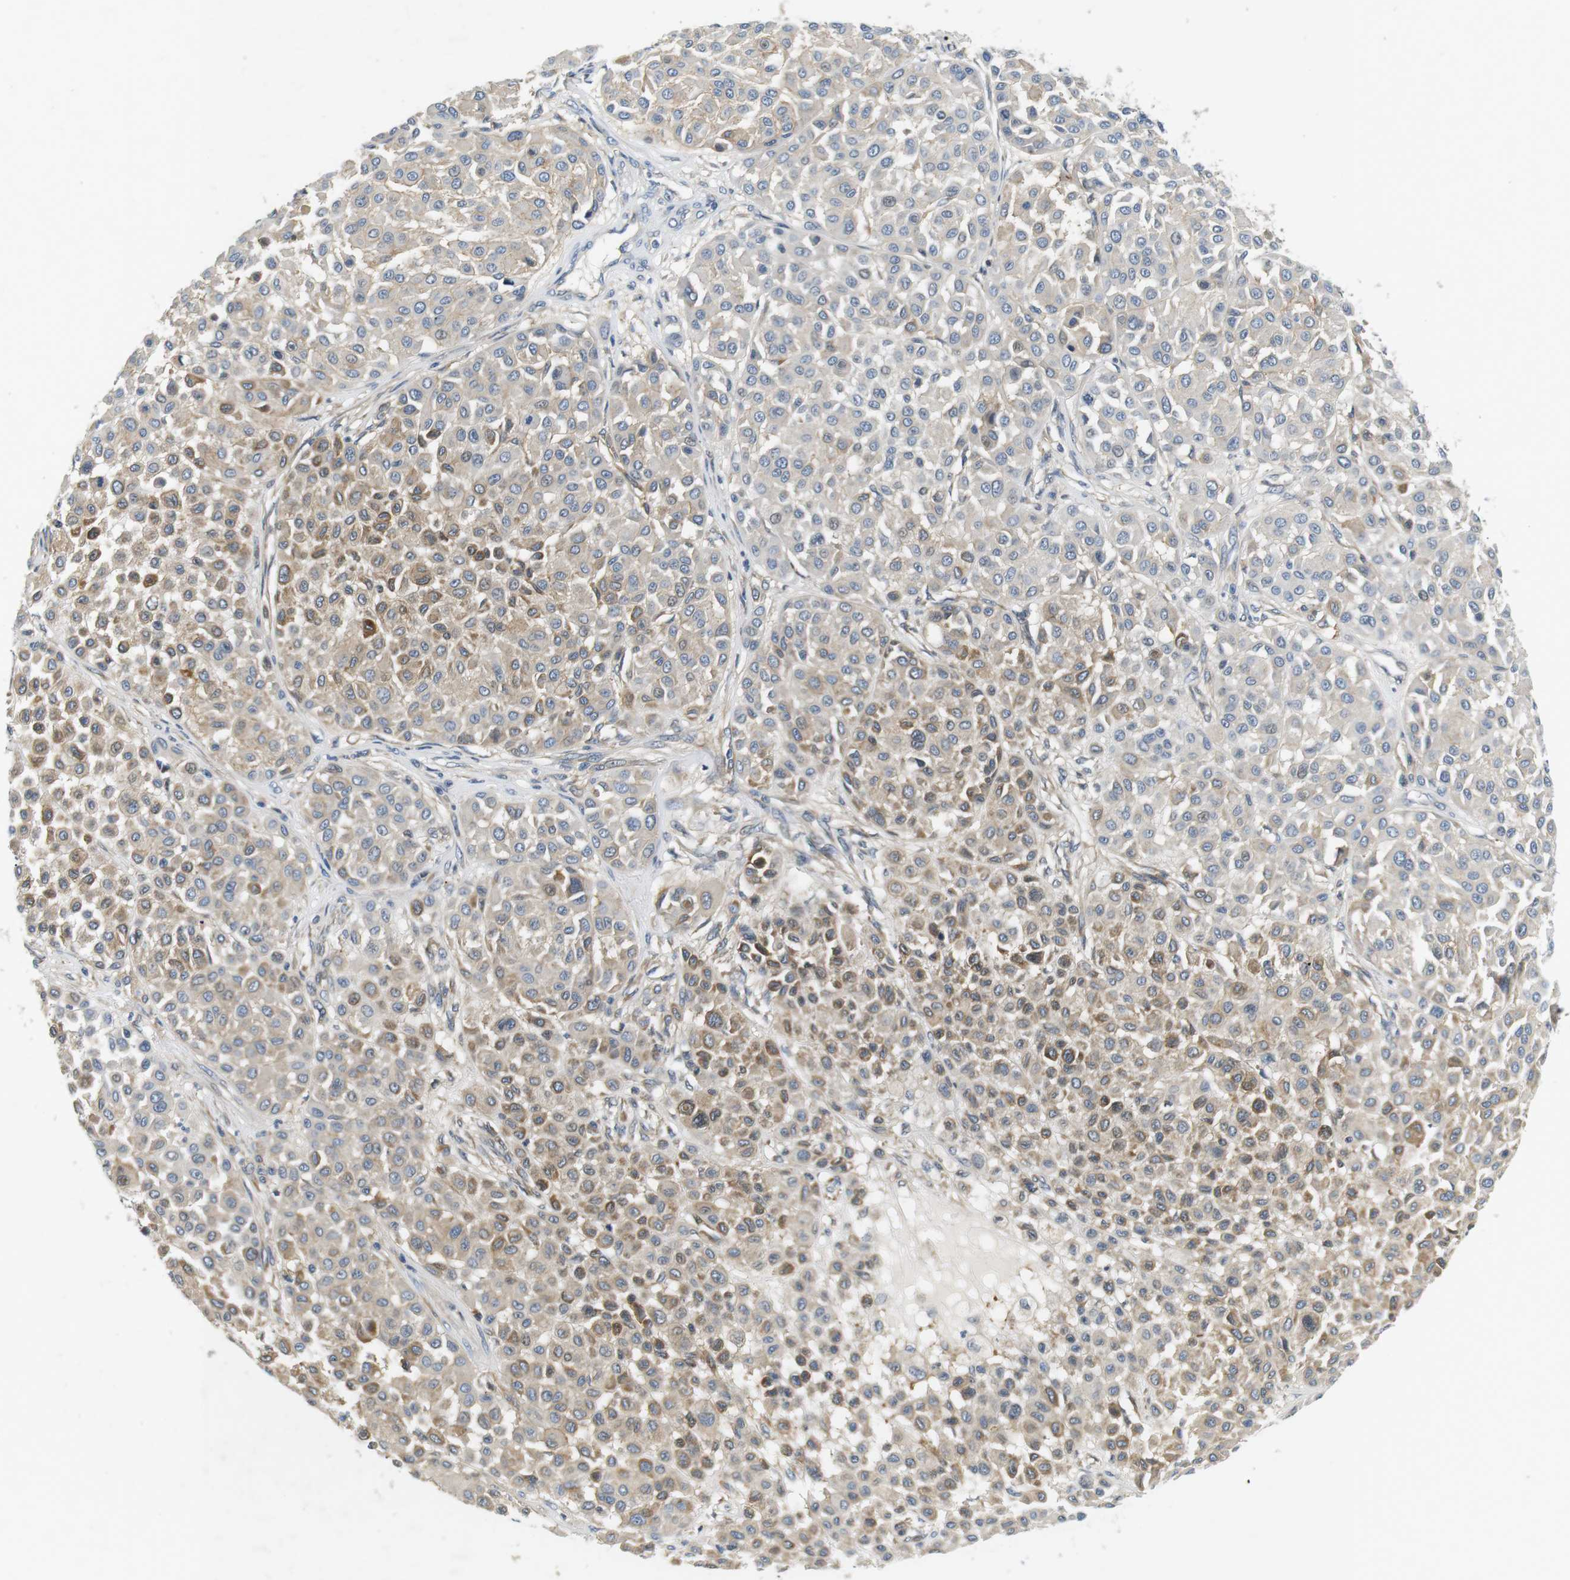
{"staining": {"intensity": "moderate", "quantity": "25%-75%", "location": "cytoplasmic/membranous"}, "tissue": "melanoma", "cell_type": "Tumor cells", "image_type": "cancer", "snomed": [{"axis": "morphology", "description": "Malignant melanoma, Metastatic site"}, {"axis": "topography", "description": "Soft tissue"}], "caption": "This histopathology image shows immunohistochemistry (IHC) staining of human melanoma, with medium moderate cytoplasmic/membranous expression in about 25%-75% of tumor cells.", "gene": "SLC30A1", "patient": {"sex": "male", "age": 41}}